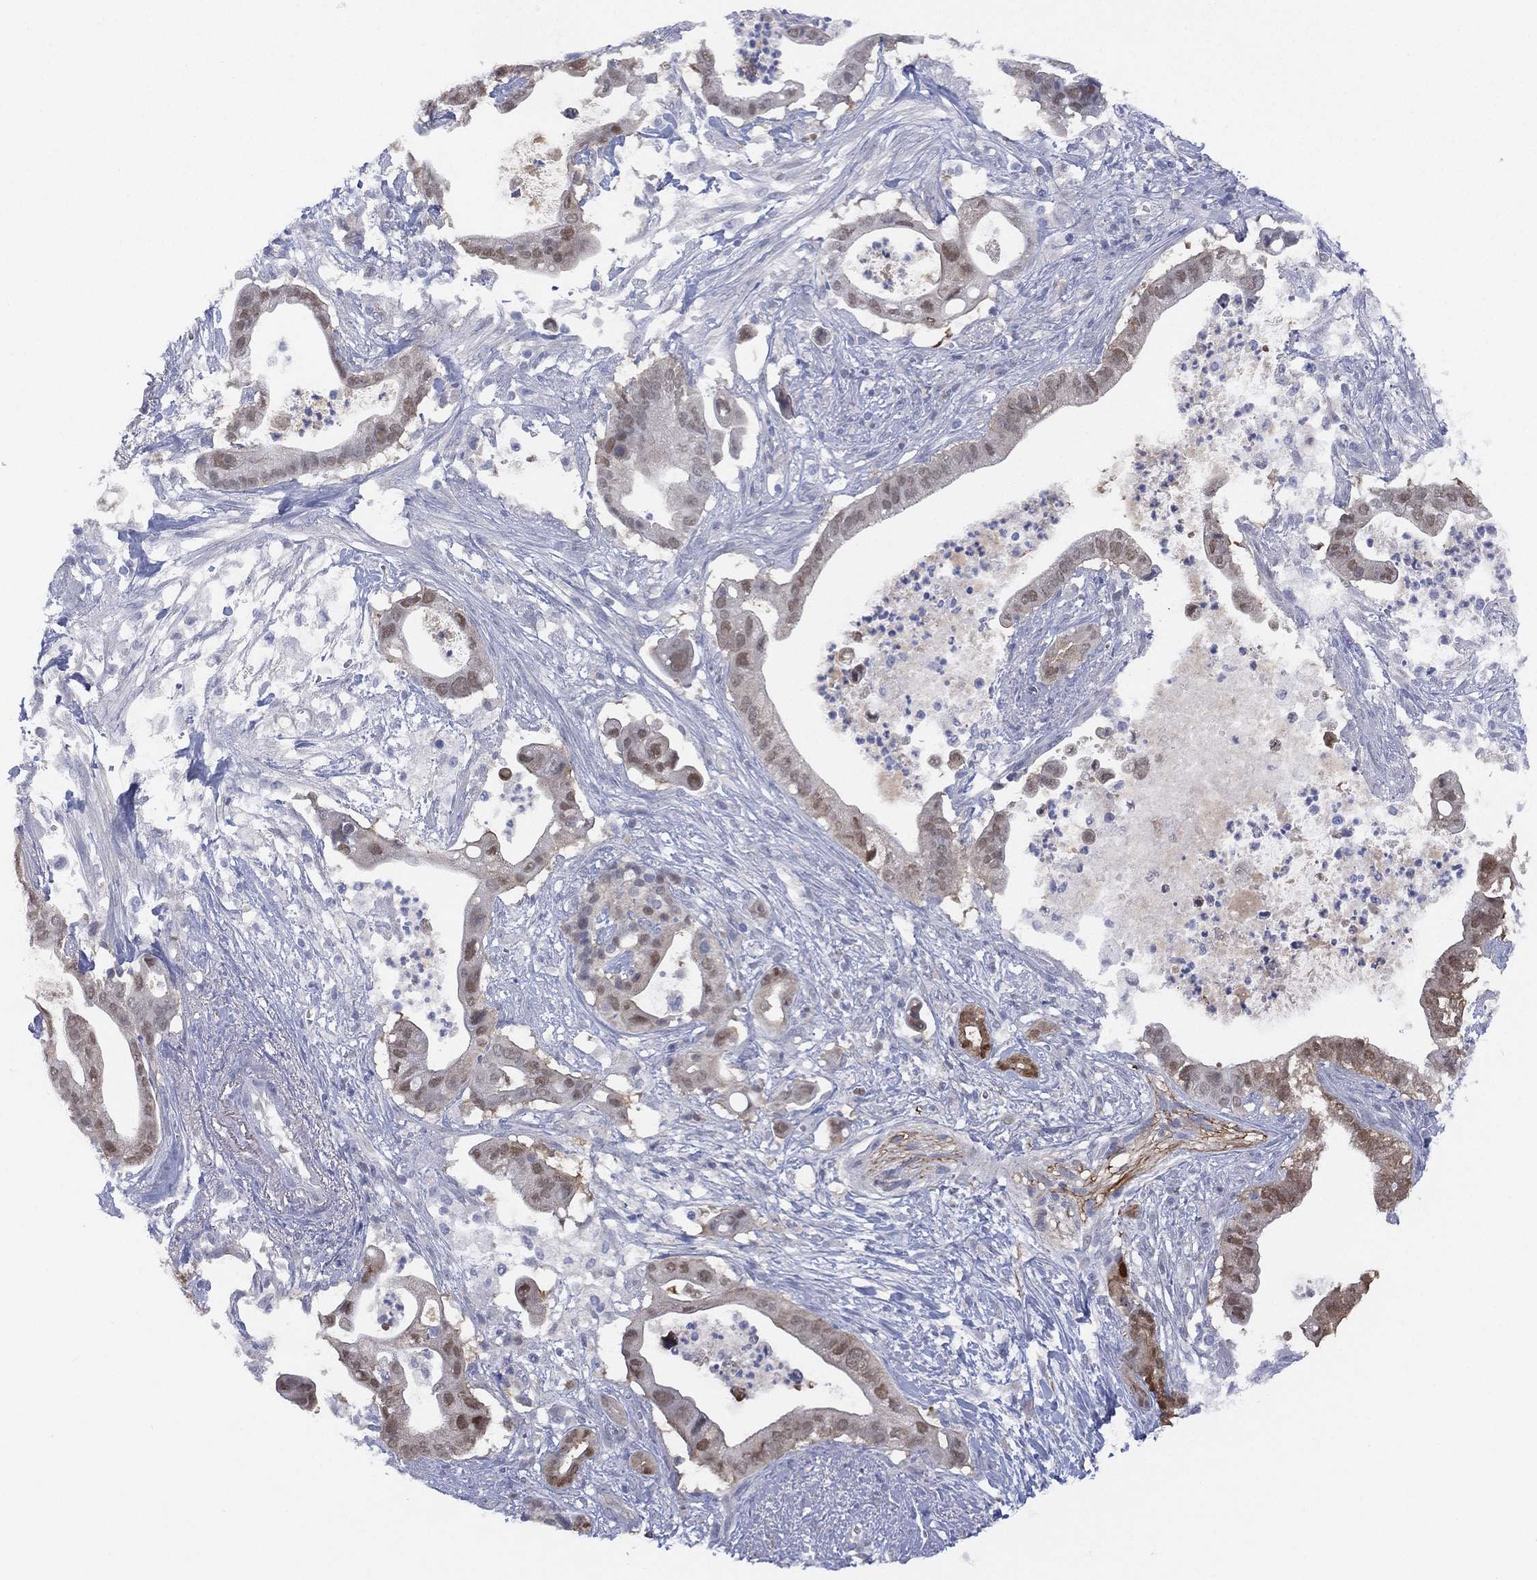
{"staining": {"intensity": "weak", "quantity": "<25%", "location": "nuclear"}, "tissue": "pancreatic cancer", "cell_type": "Tumor cells", "image_type": "cancer", "snomed": [{"axis": "morphology", "description": "Adenocarcinoma, NOS"}, {"axis": "topography", "description": "Pancreas"}], "caption": "Immunohistochemical staining of human pancreatic cancer (adenocarcinoma) displays no significant expression in tumor cells.", "gene": "DDAH1", "patient": {"sex": "male", "age": 61}}